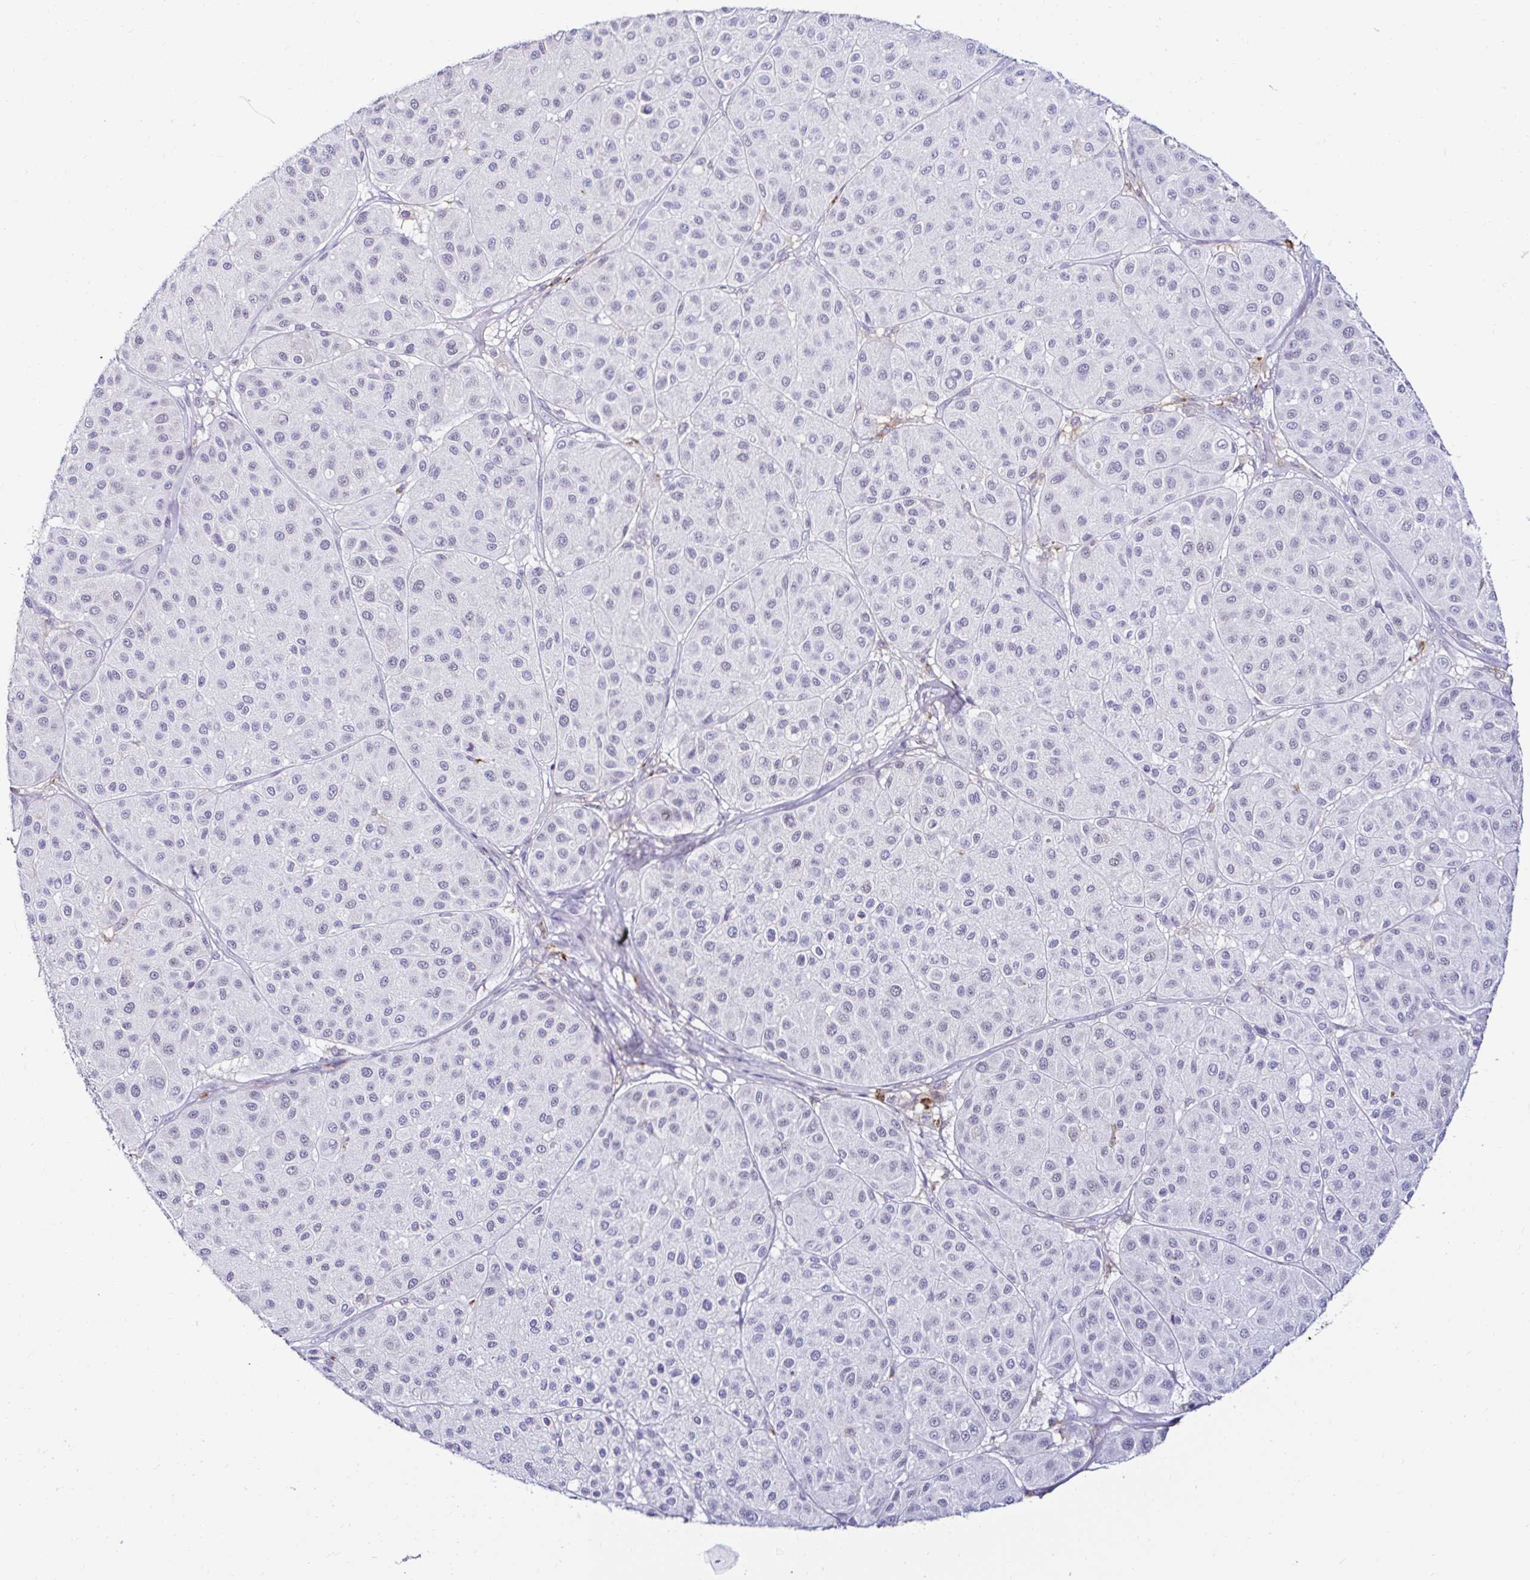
{"staining": {"intensity": "negative", "quantity": "none", "location": "none"}, "tissue": "melanoma", "cell_type": "Tumor cells", "image_type": "cancer", "snomed": [{"axis": "morphology", "description": "Malignant melanoma, Metastatic site"}, {"axis": "topography", "description": "Smooth muscle"}], "caption": "High magnification brightfield microscopy of melanoma stained with DAB (brown) and counterstained with hematoxylin (blue): tumor cells show no significant positivity. (Stains: DAB IHC with hematoxylin counter stain, Microscopy: brightfield microscopy at high magnification).", "gene": "CYBB", "patient": {"sex": "male", "age": 41}}